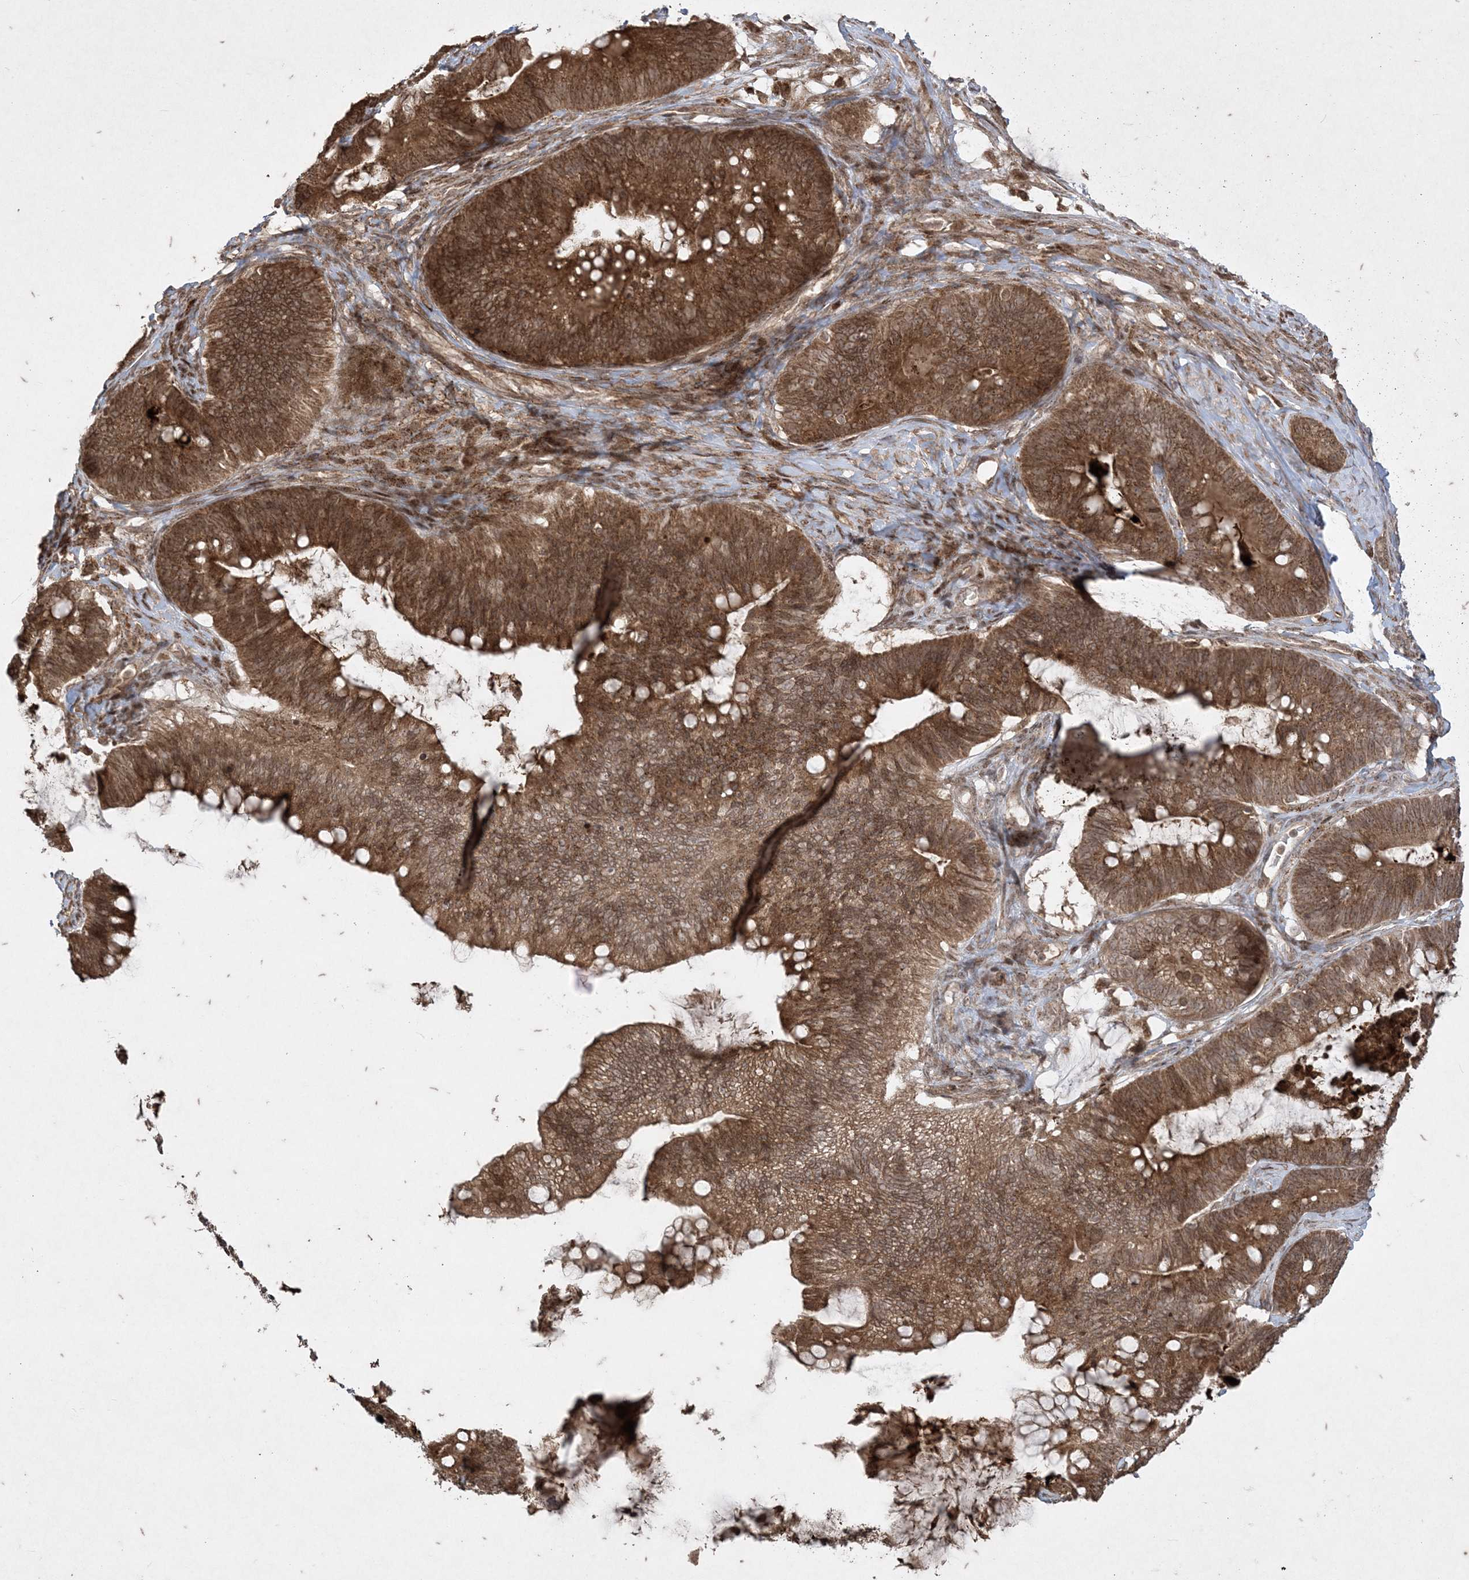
{"staining": {"intensity": "strong", "quantity": ">75%", "location": "cytoplasmic/membranous"}, "tissue": "ovarian cancer", "cell_type": "Tumor cells", "image_type": "cancer", "snomed": [{"axis": "morphology", "description": "Cystadenocarcinoma, mucinous, NOS"}, {"axis": "topography", "description": "Ovary"}], "caption": "This micrograph reveals IHC staining of ovarian mucinous cystadenocarcinoma, with high strong cytoplasmic/membranous expression in approximately >75% of tumor cells.", "gene": "RRAS", "patient": {"sex": "female", "age": 61}}